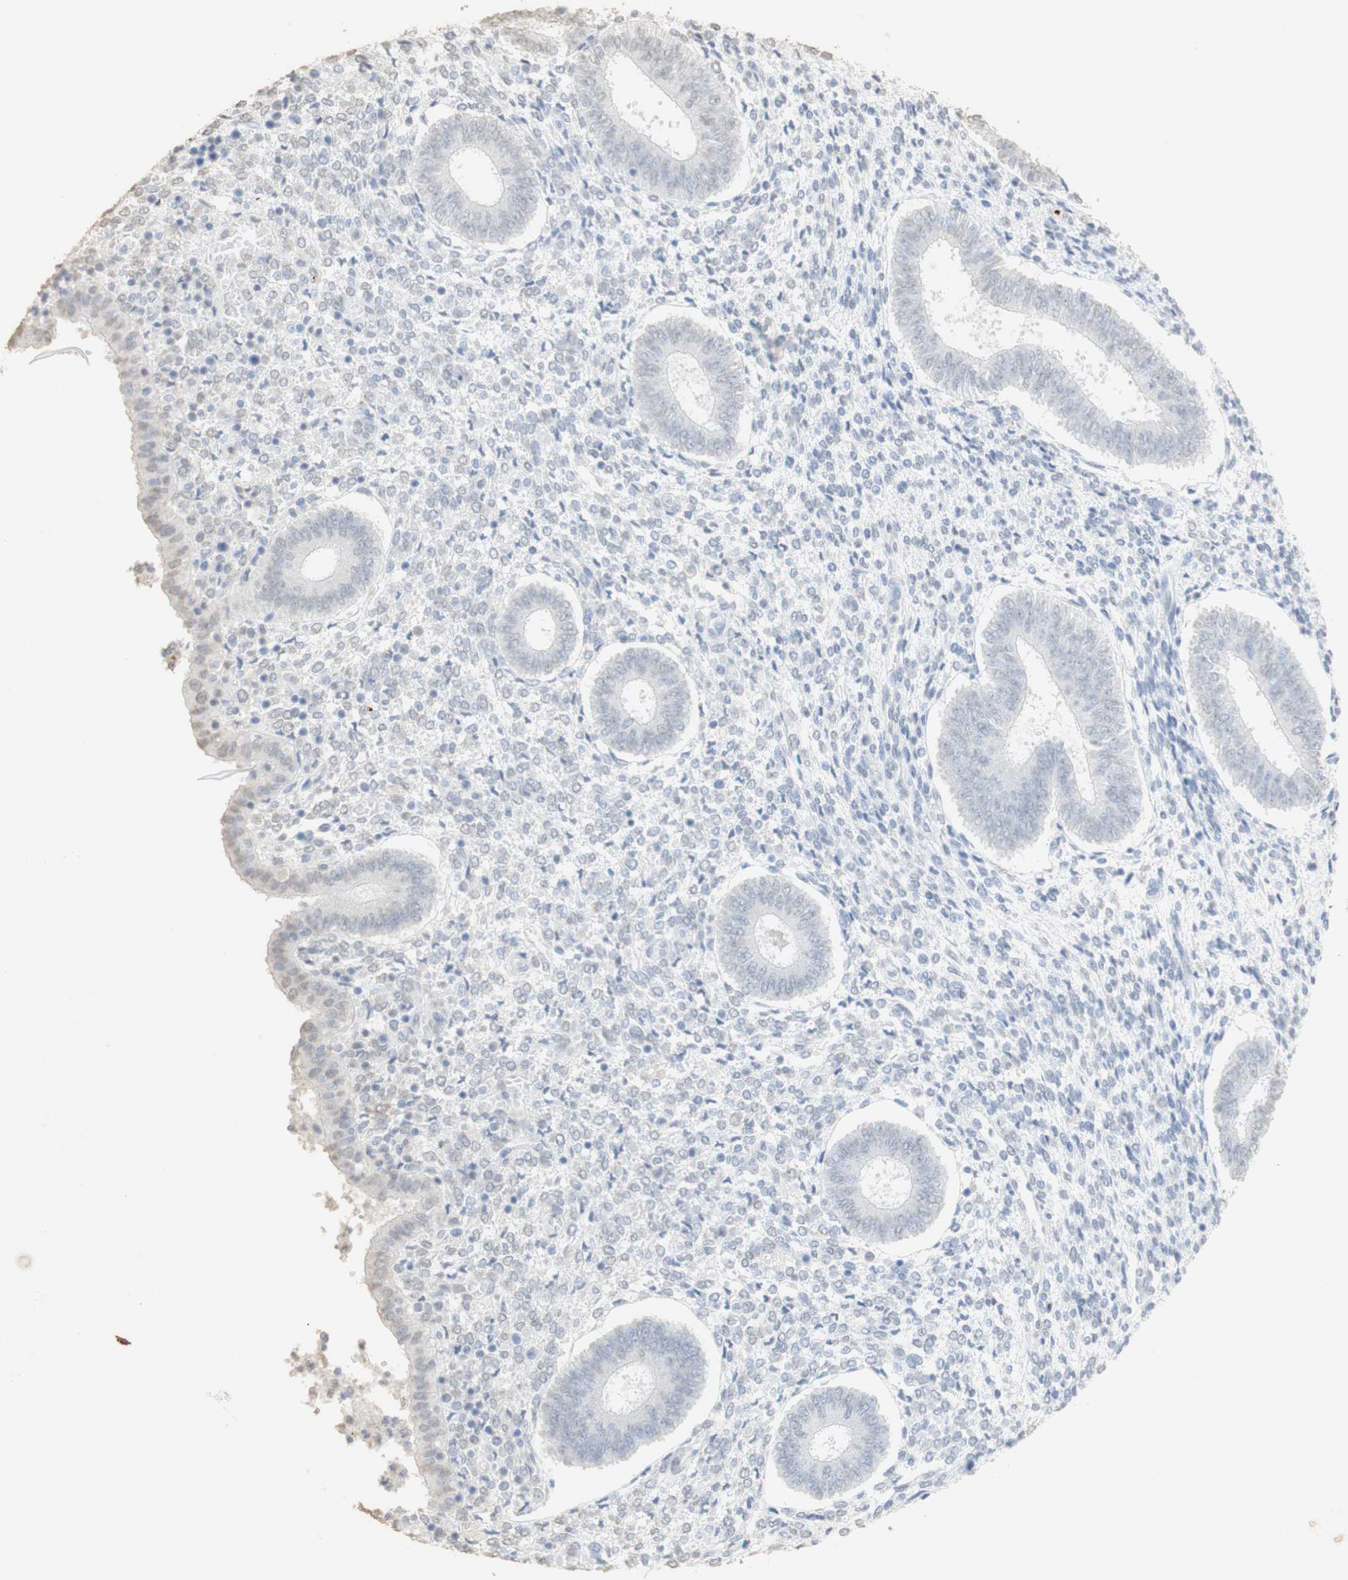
{"staining": {"intensity": "negative", "quantity": "none", "location": "none"}, "tissue": "endometrium", "cell_type": "Cells in endometrial stroma", "image_type": "normal", "snomed": [{"axis": "morphology", "description": "Normal tissue, NOS"}, {"axis": "topography", "description": "Endometrium"}], "caption": "Photomicrograph shows no significant protein positivity in cells in endometrial stroma of benign endometrium. (DAB (3,3'-diaminobenzidine) immunohistochemistry visualized using brightfield microscopy, high magnification).", "gene": "L1CAM", "patient": {"sex": "female", "age": 35}}